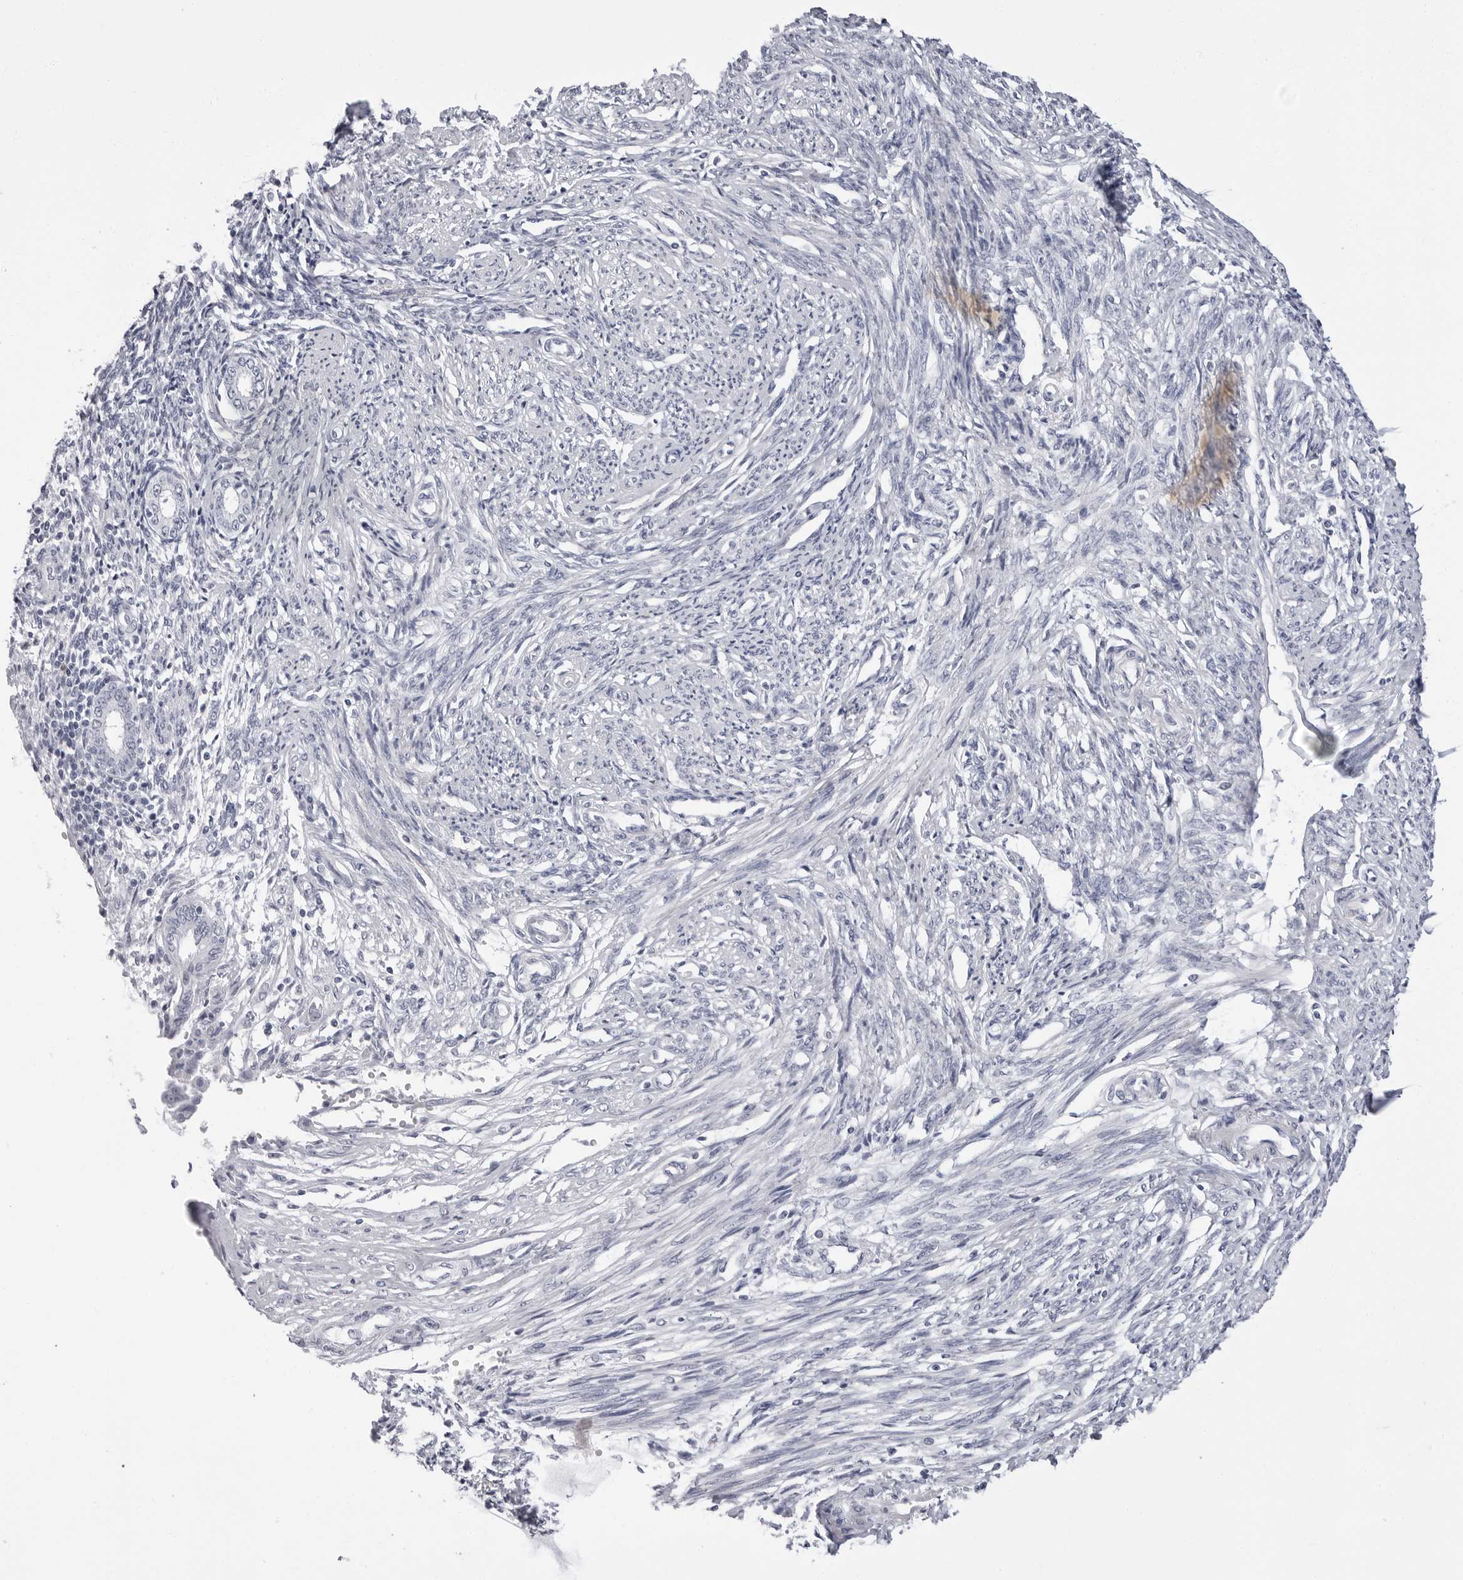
{"staining": {"intensity": "negative", "quantity": "none", "location": "none"}, "tissue": "endometrium", "cell_type": "Cells in endometrial stroma", "image_type": "normal", "snomed": [{"axis": "morphology", "description": "Normal tissue, NOS"}, {"axis": "topography", "description": "Endometrium"}], "caption": "High power microscopy micrograph of an immunohistochemistry photomicrograph of normal endometrium, revealing no significant expression in cells in endometrial stroma. (DAB (3,3'-diaminobenzidine) immunohistochemistry with hematoxylin counter stain).", "gene": "ERICH3", "patient": {"sex": "female", "age": 56}}